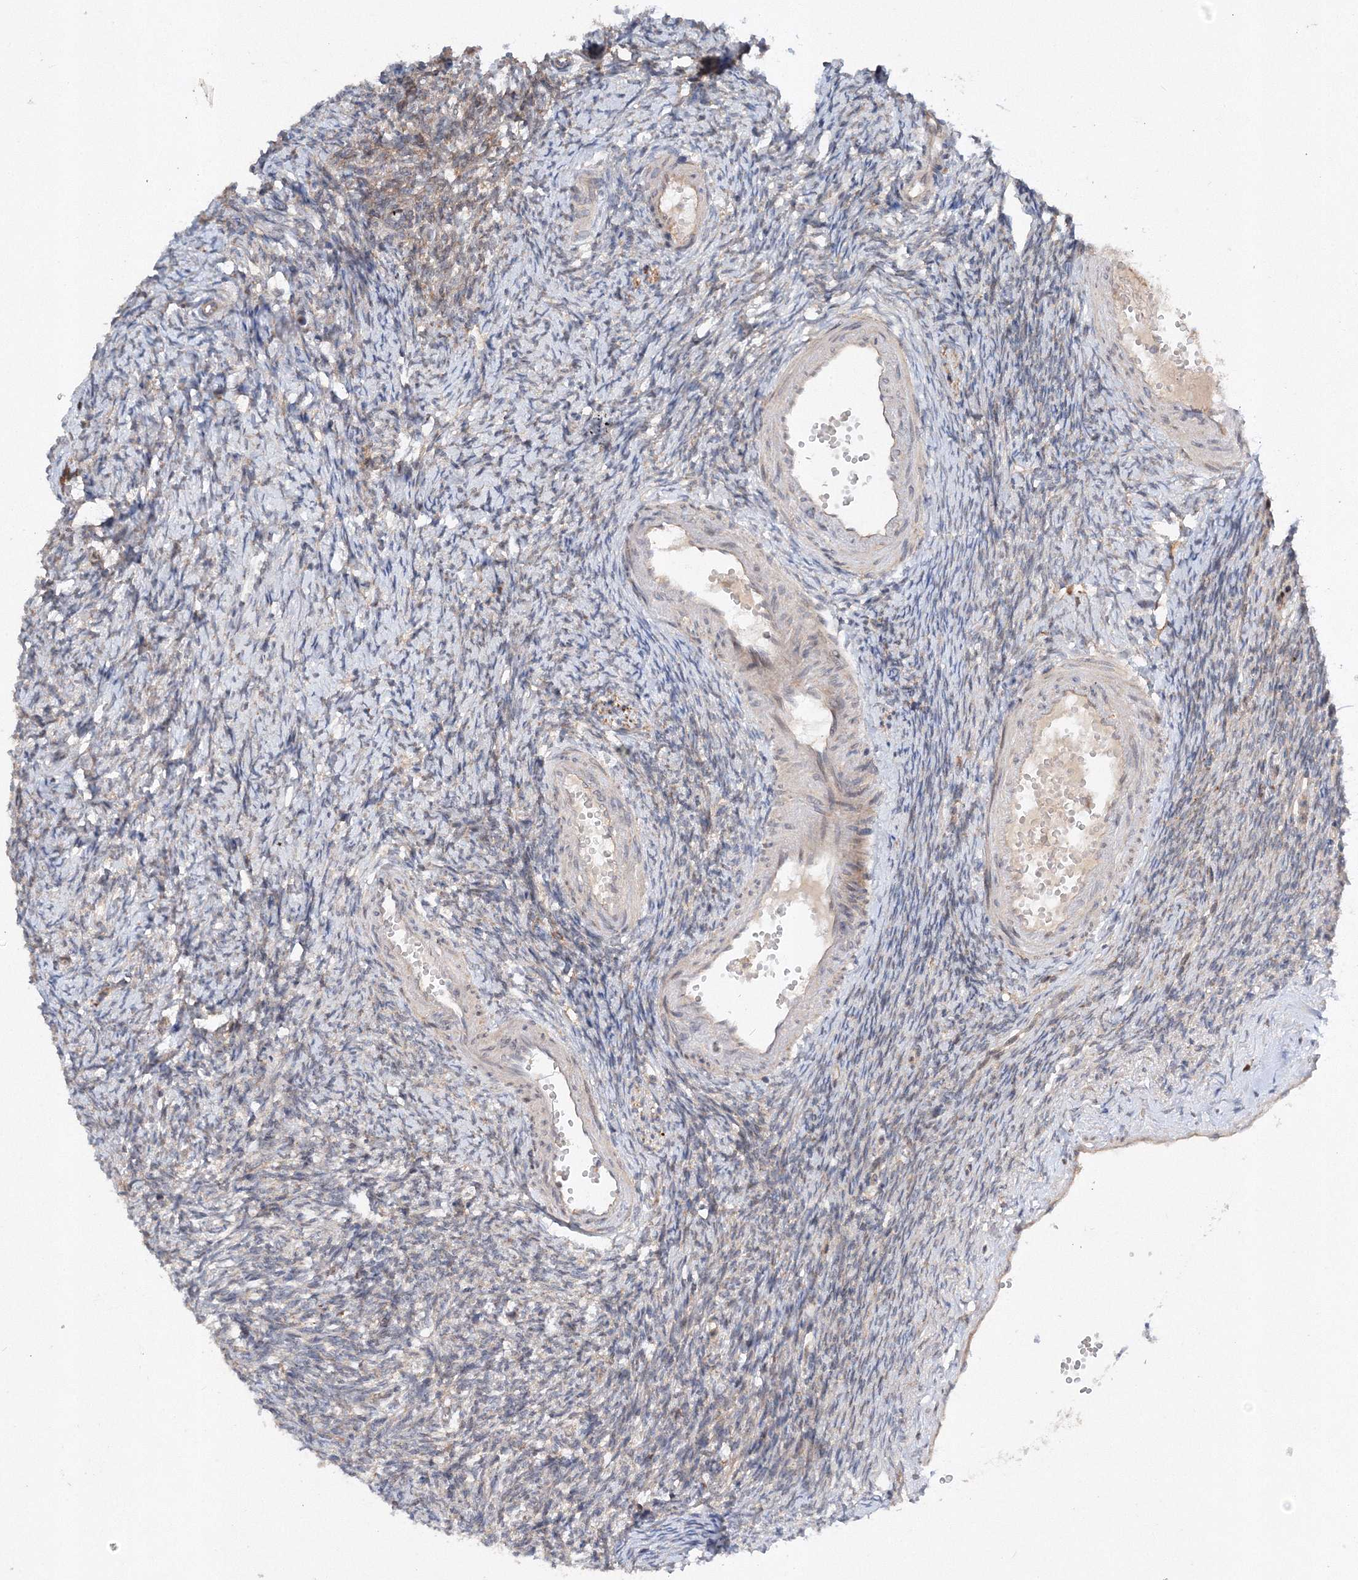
{"staining": {"intensity": "strong", "quantity": ">75%", "location": "cytoplasmic/membranous"}, "tissue": "ovary", "cell_type": "Follicle cells", "image_type": "normal", "snomed": [{"axis": "morphology", "description": "Normal tissue, NOS"}, {"axis": "morphology", "description": "Cyst, NOS"}, {"axis": "topography", "description": "Ovary"}], "caption": "Immunohistochemical staining of unremarkable ovary demonstrates >75% levels of strong cytoplasmic/membranous protein expression in approximately >75% of follicle cells.", "gene": "SLC36A1", "patient": {"sex": "female", "age": 33}}